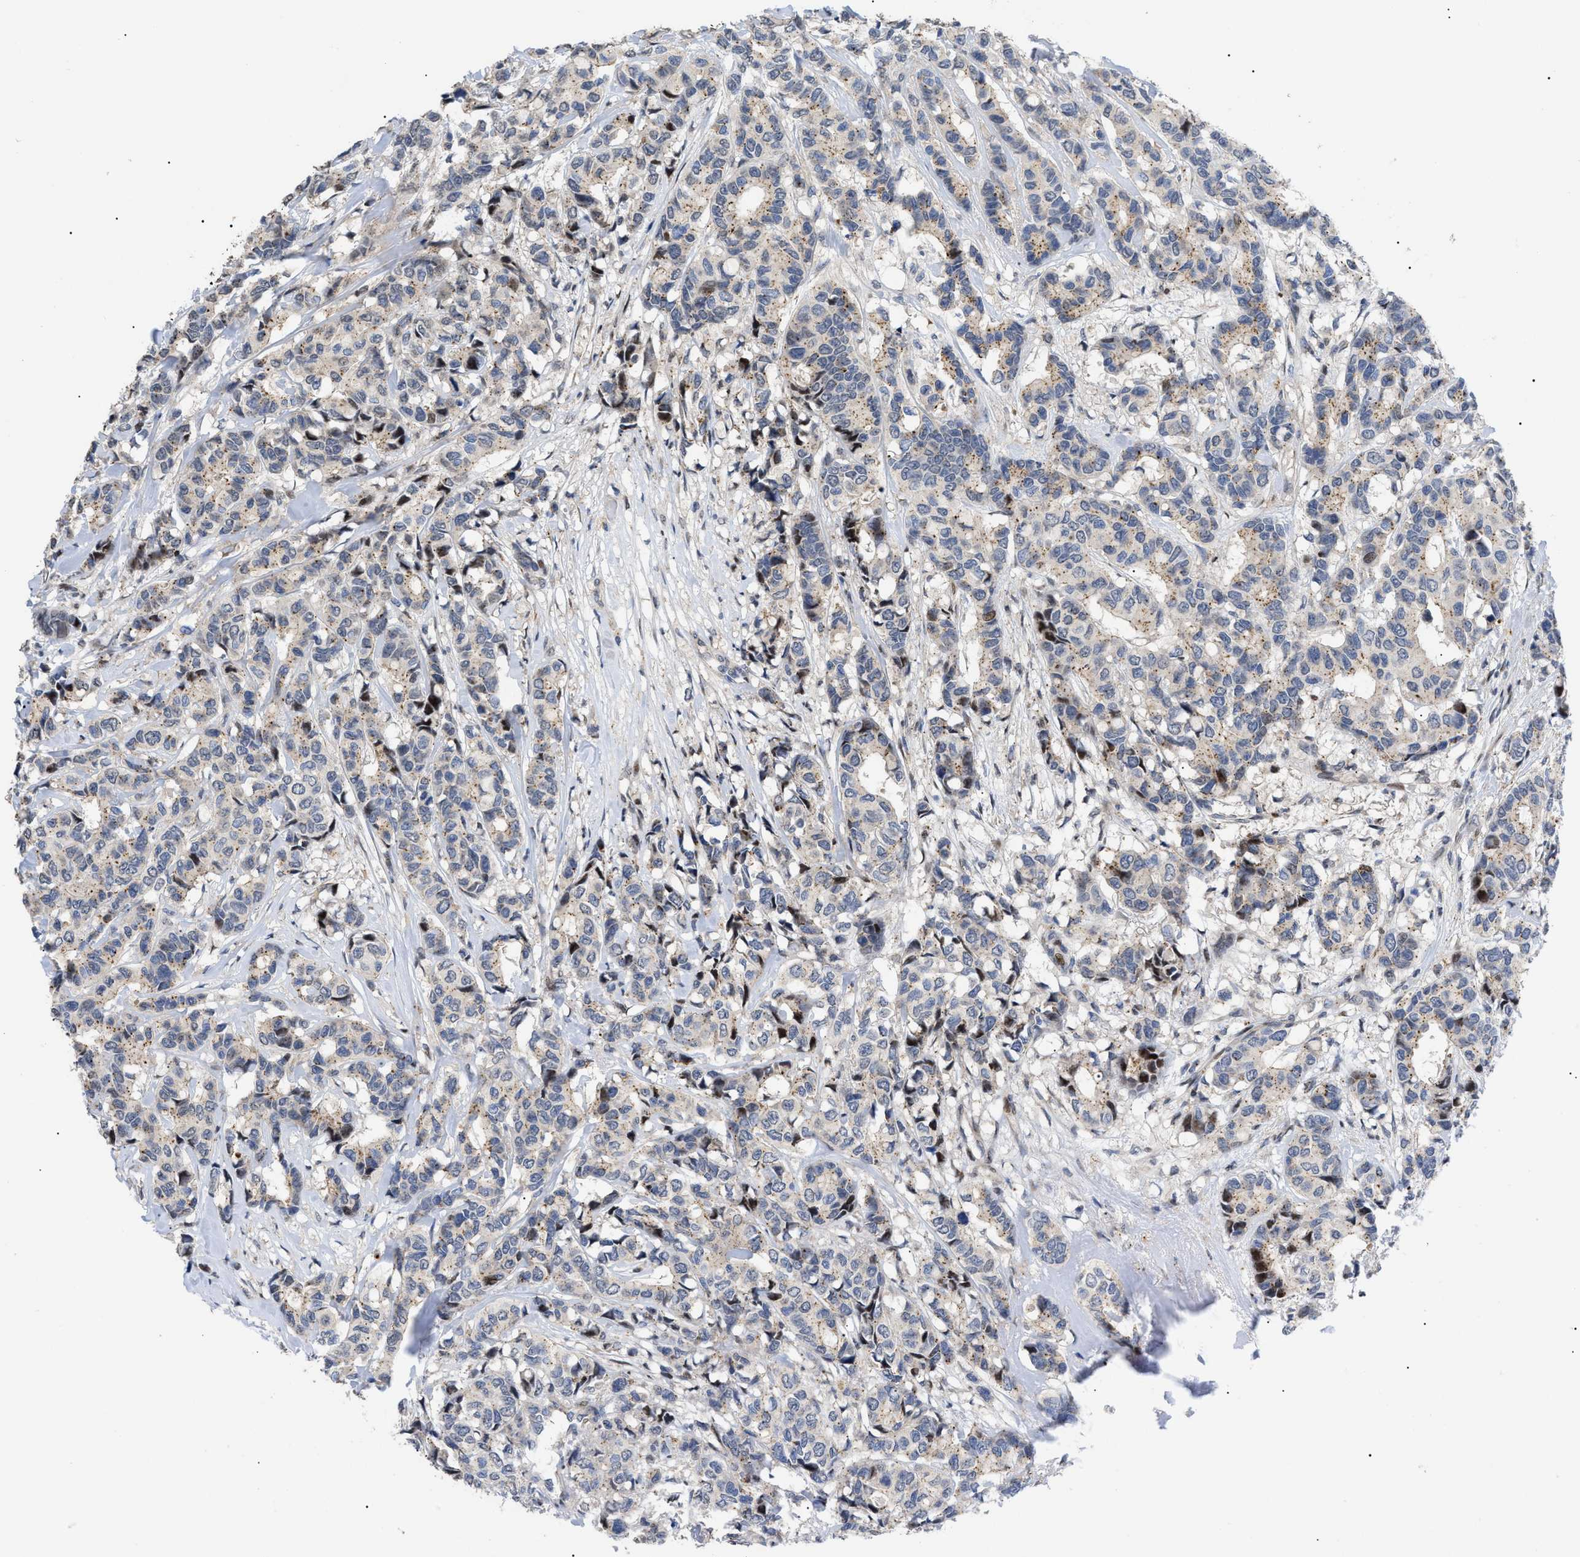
{"staining": {"intensity": "weak", "quantity": "25%-75%", "location": "cytoplasmic/membranous"}, "tissue": "breast cancer", "cell_type": "Tumor cells", "image_type": "cancer", "snomed": [{"axis": "morphology", "description": "Duct carcinoma"}, {"axis": "topography", "description": "Breast"}], "caption": "Immunohistochemistry (IHC) of human breast cancer shows low levels of weak cytoplasmic/membranous positivity in approximately 25%-75% of tumor cells.", "gene": "SFXN5", "patient": {"sex": "female", "age": 87}}